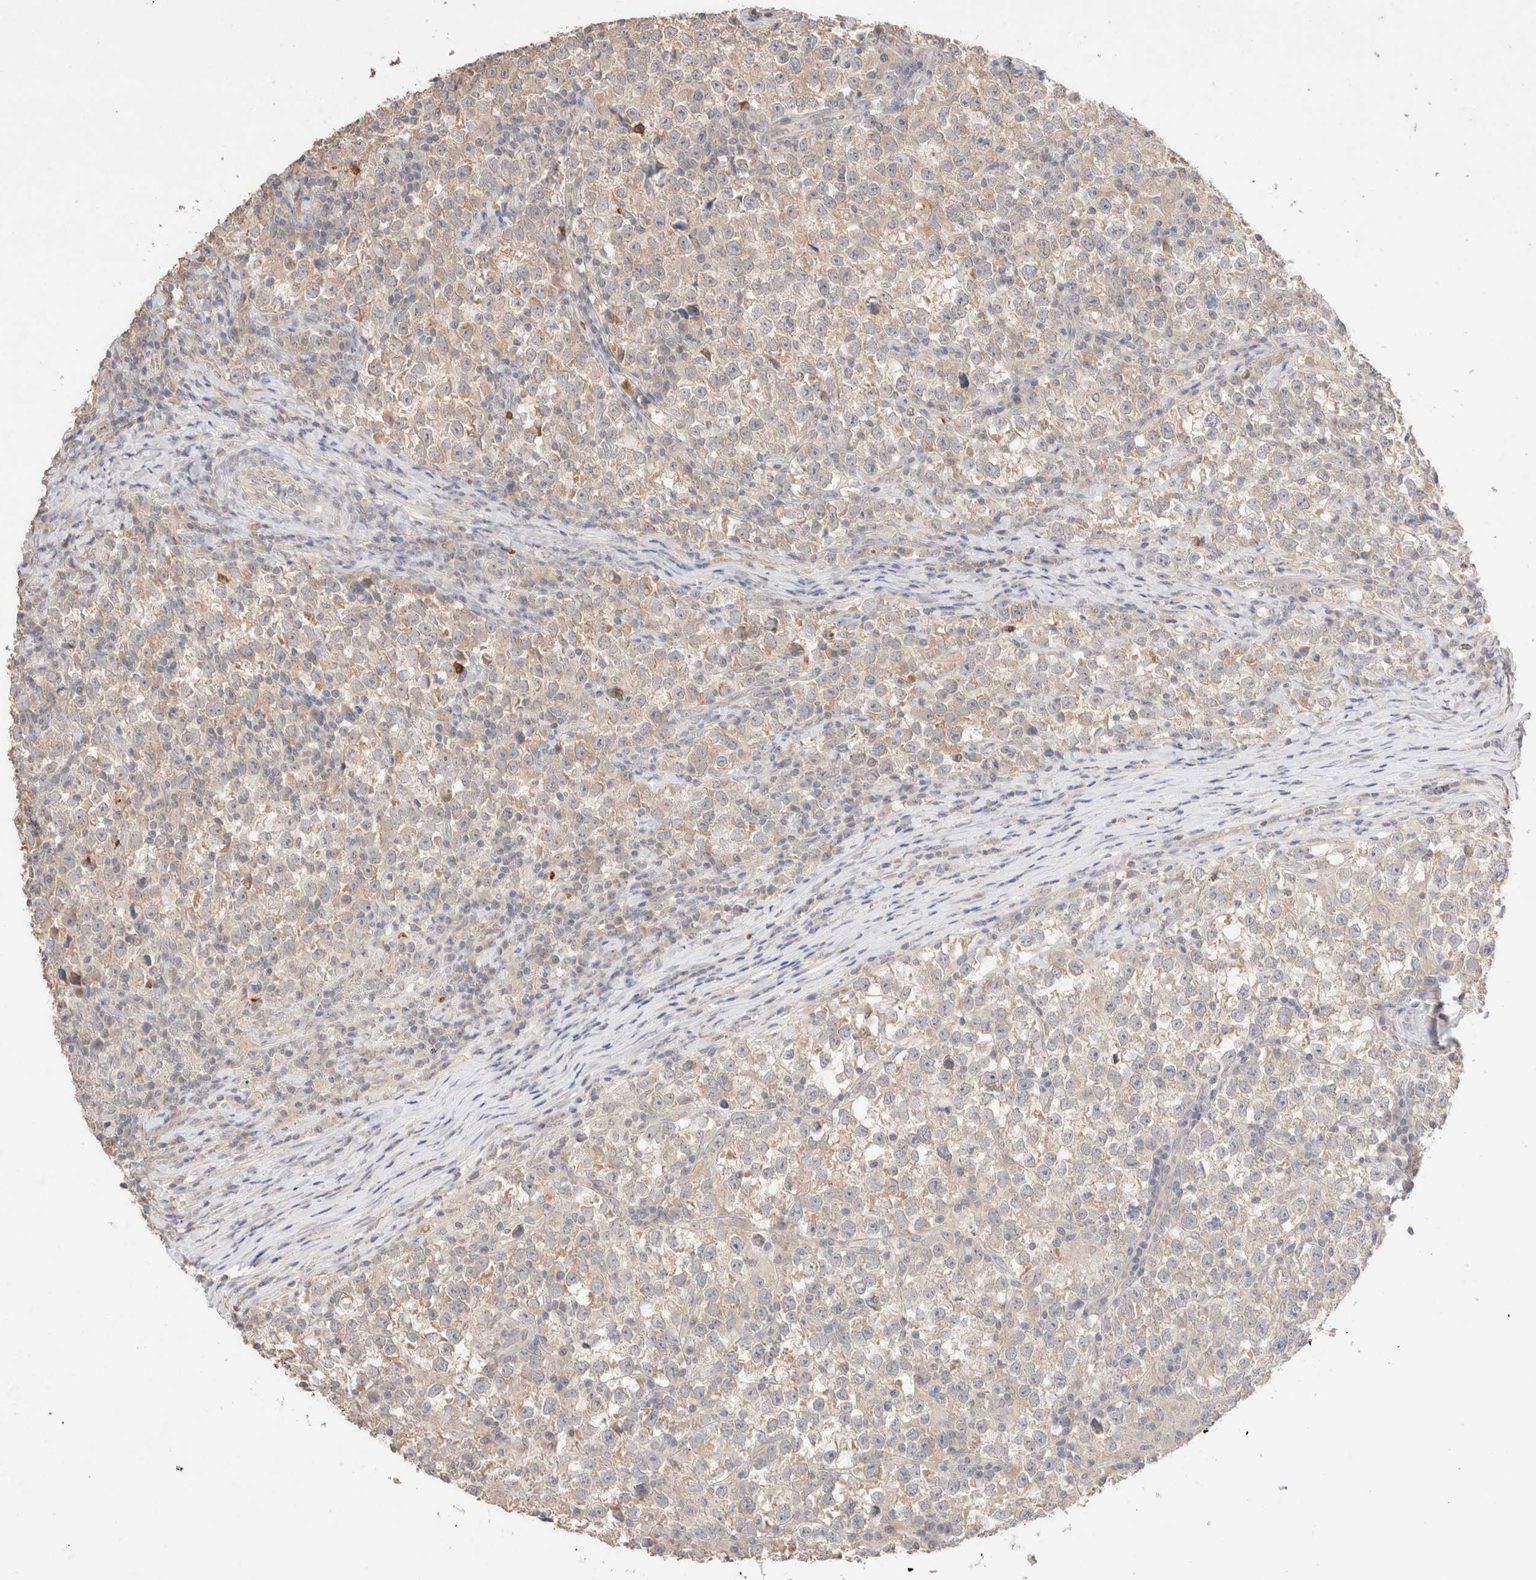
{"staining": {"intensity": "weak", "quantity": ">75%", "location": "cytoplasmic/membranous"}, "tissue": "testis cancer", "cell_type": "Tumor cells", "image_type": "cancer", "snomed": [{"axis": "morphology", "description": "Normal tissue, NOS"}, {"axis": "morphology", "description": "Seminoma, NOS"}, {"axis": "topography", "description": "Testis"}], "caption": "Testis seminoma stained with IHC demonstrates weak cytoplasmic/membranous staining in about >75% of tumor cells.", "gene": "TRIM41", "patient": {"sex": "male", "age": 43}}